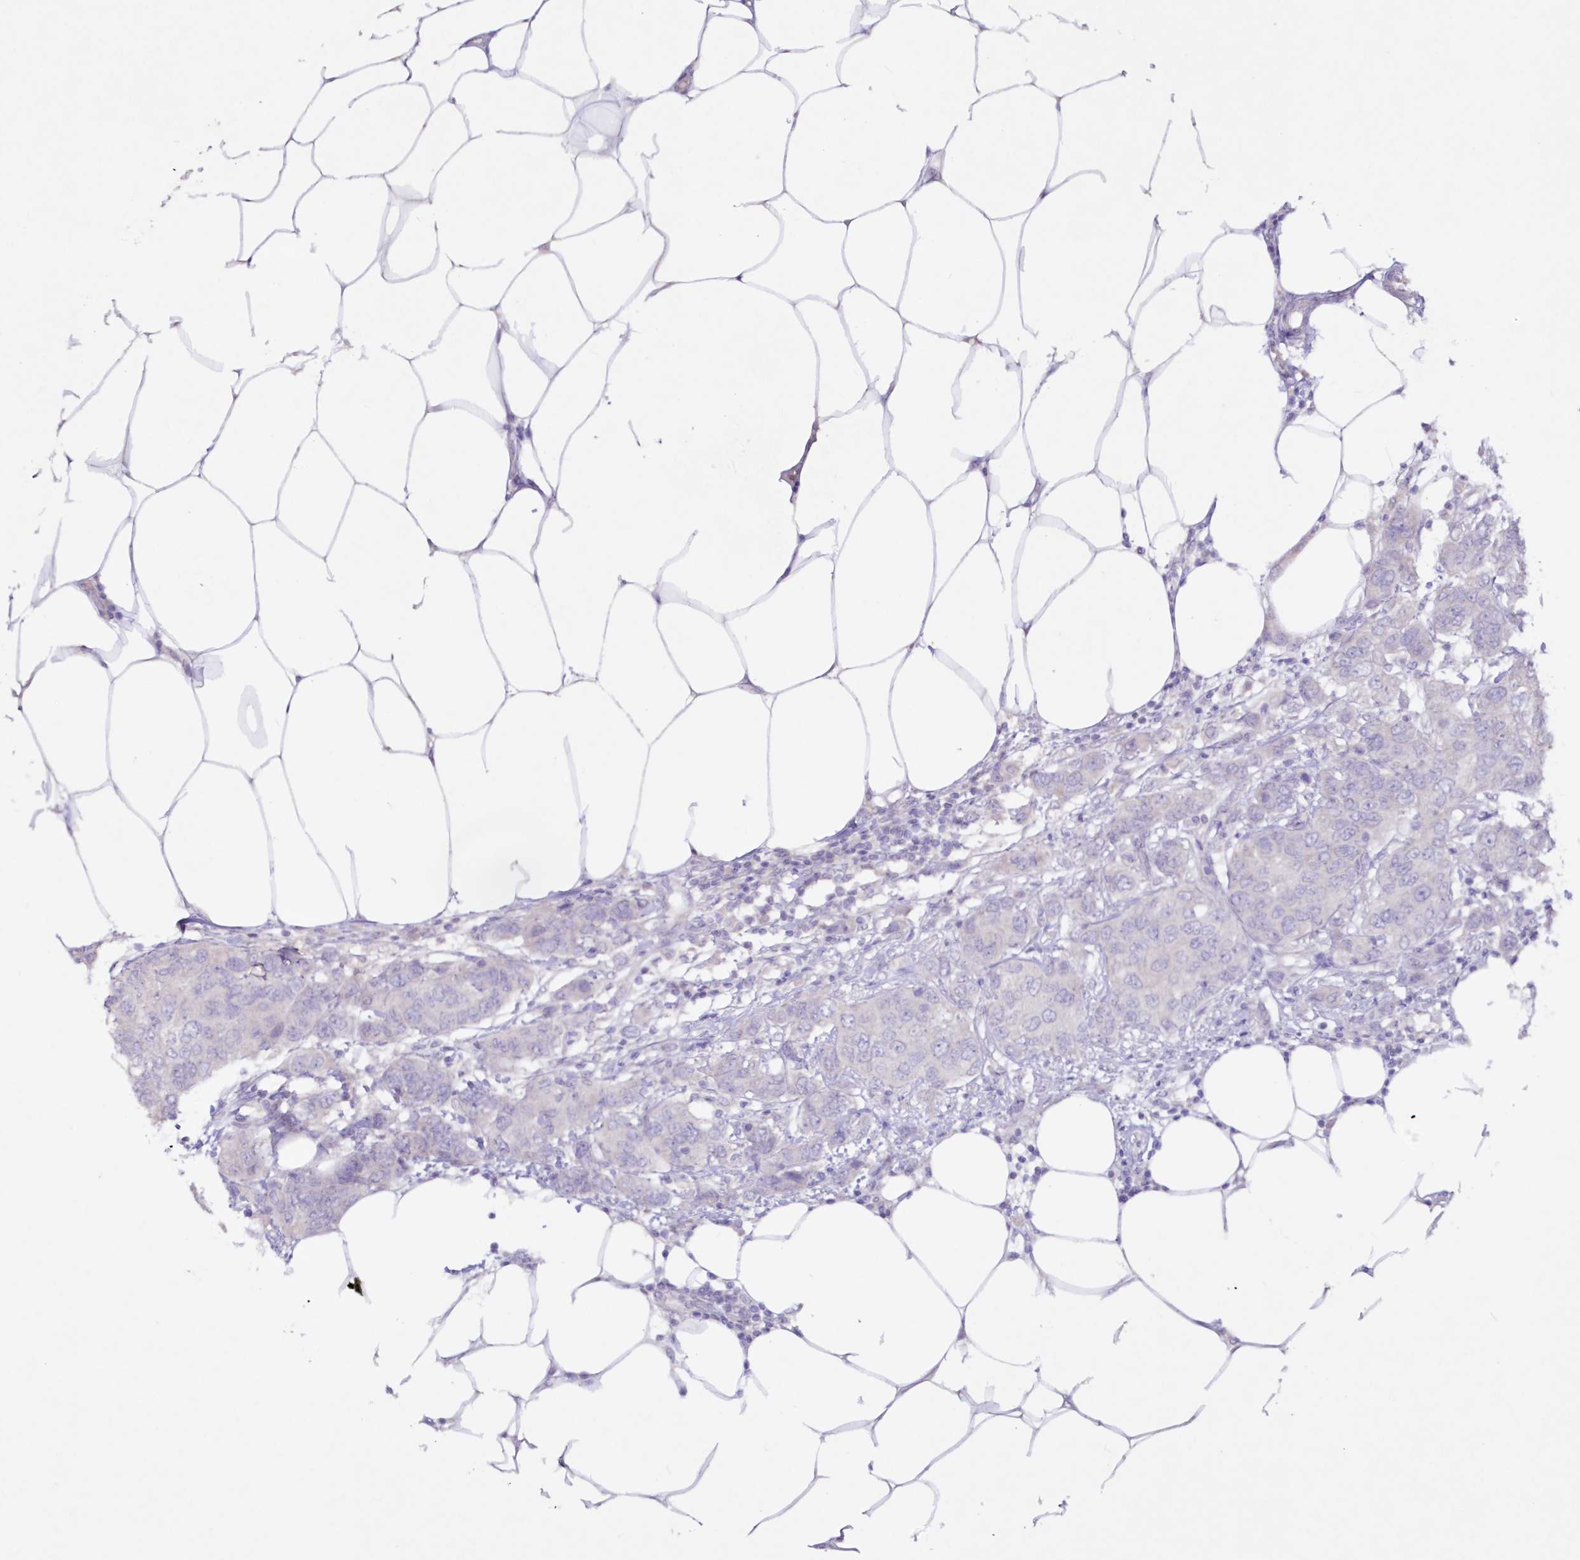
{"staining": {"intensity": "negative", "quantity": "none", "location": "none"}, "tissue": "breast cancer", "cell_type": "Tumor cells", "image_type": "cancer", "snomed": [{"axis": "morphology", "description": "Duct carcinoma"}, {"axis": "topography", "description": "Breast"}], "caption": "Protein analysis of breast cancer (invasive ductal carcinoma) exhibits no significant staining in tumor cells.", "gene": "GCKR", "patient": {"sex": "female", "age": 50}}